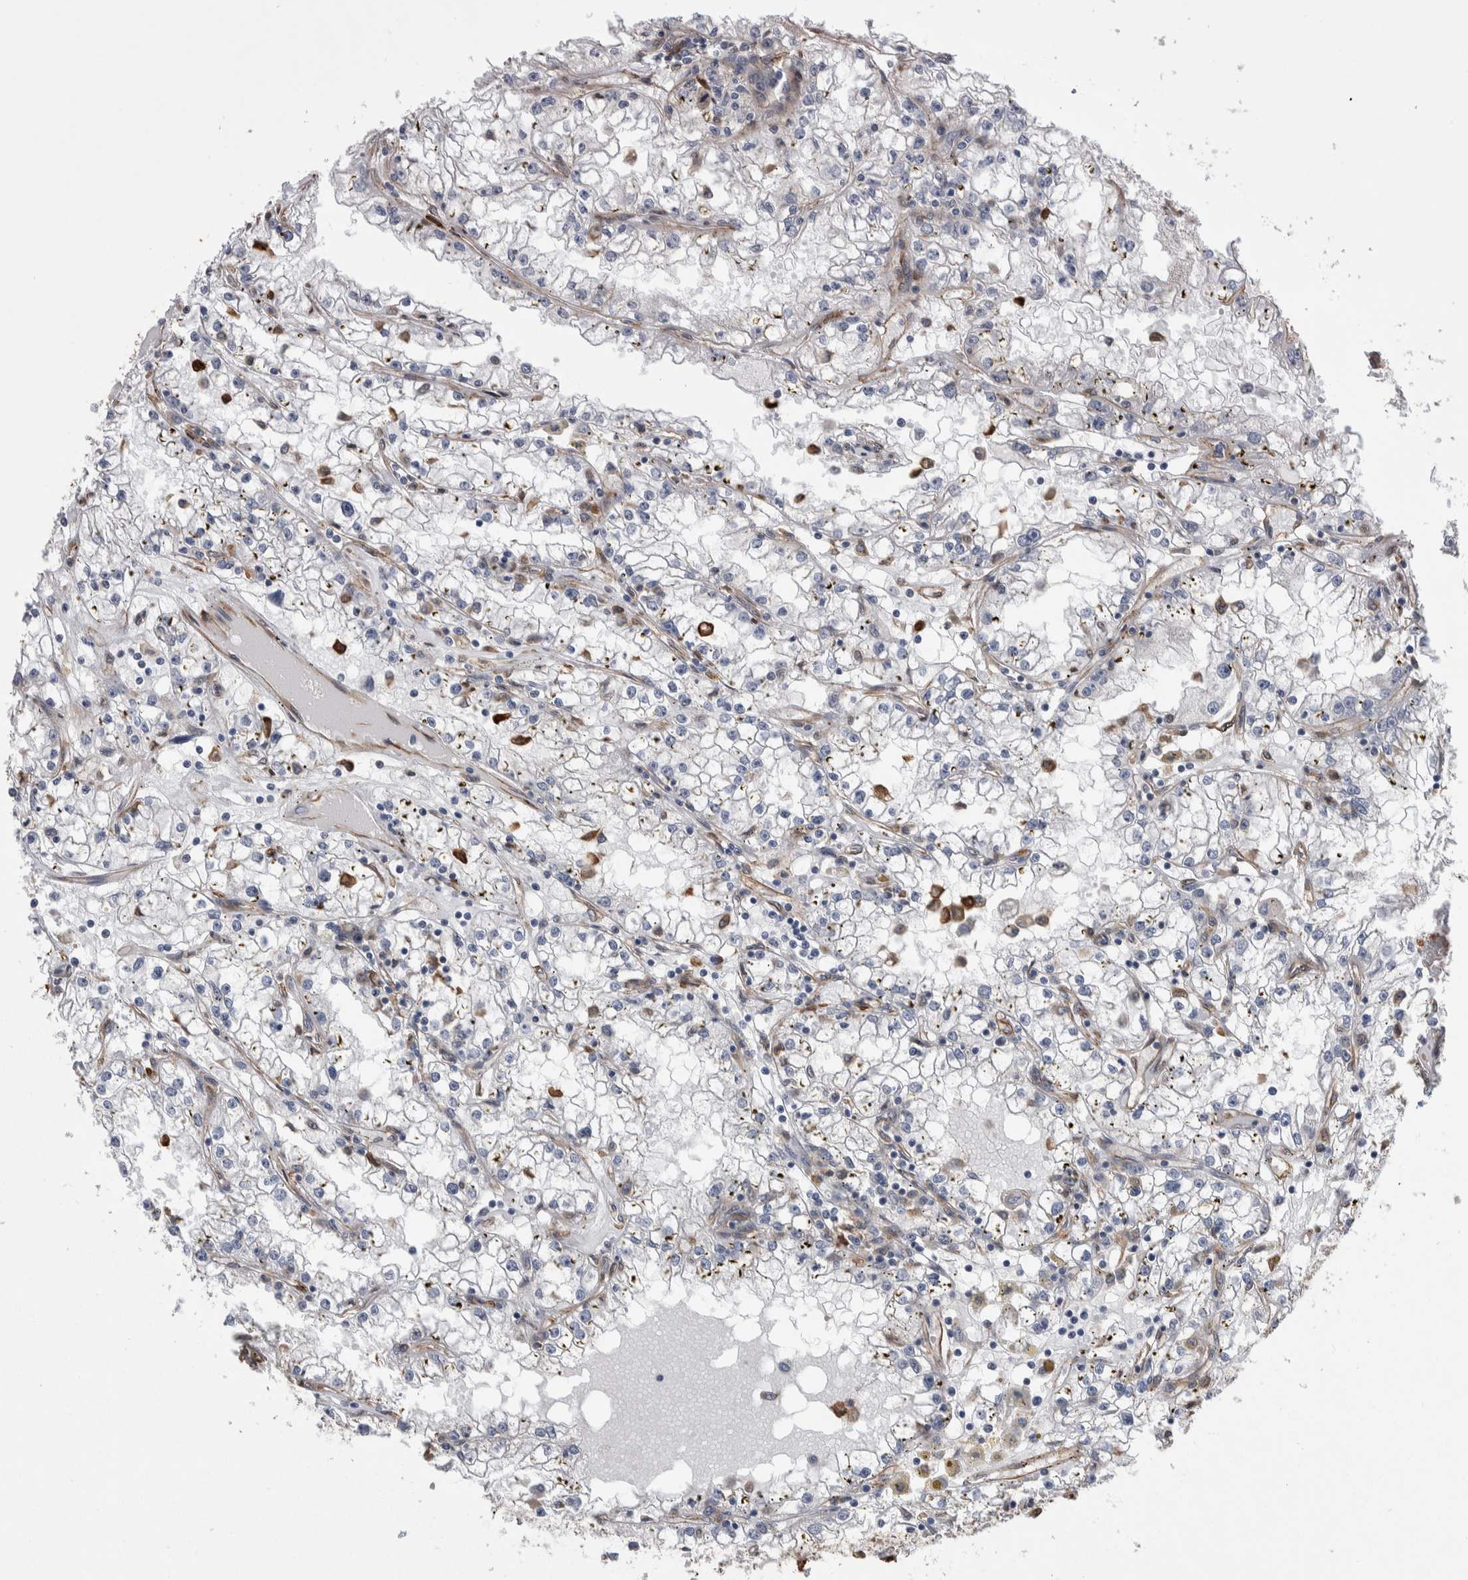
{"staining": {"intensity": "negative", "quantity": "none", "location": "none"}, "tissue": "renal cancer", "cell_type": "Tumor cells", "image_type": "cancer", "snomed": [{"axis": "morphology", "description": "Adenocarcinoma, NOS"}, {"axis": "topography", "description": "Kidney"}], "caption": "Renal cancer (adenocarcinoma) stained for a protein using IHC reveals no staining tumor cells.", "gene": "KIF12", "patient": {"sex": "male", "age": 56}}